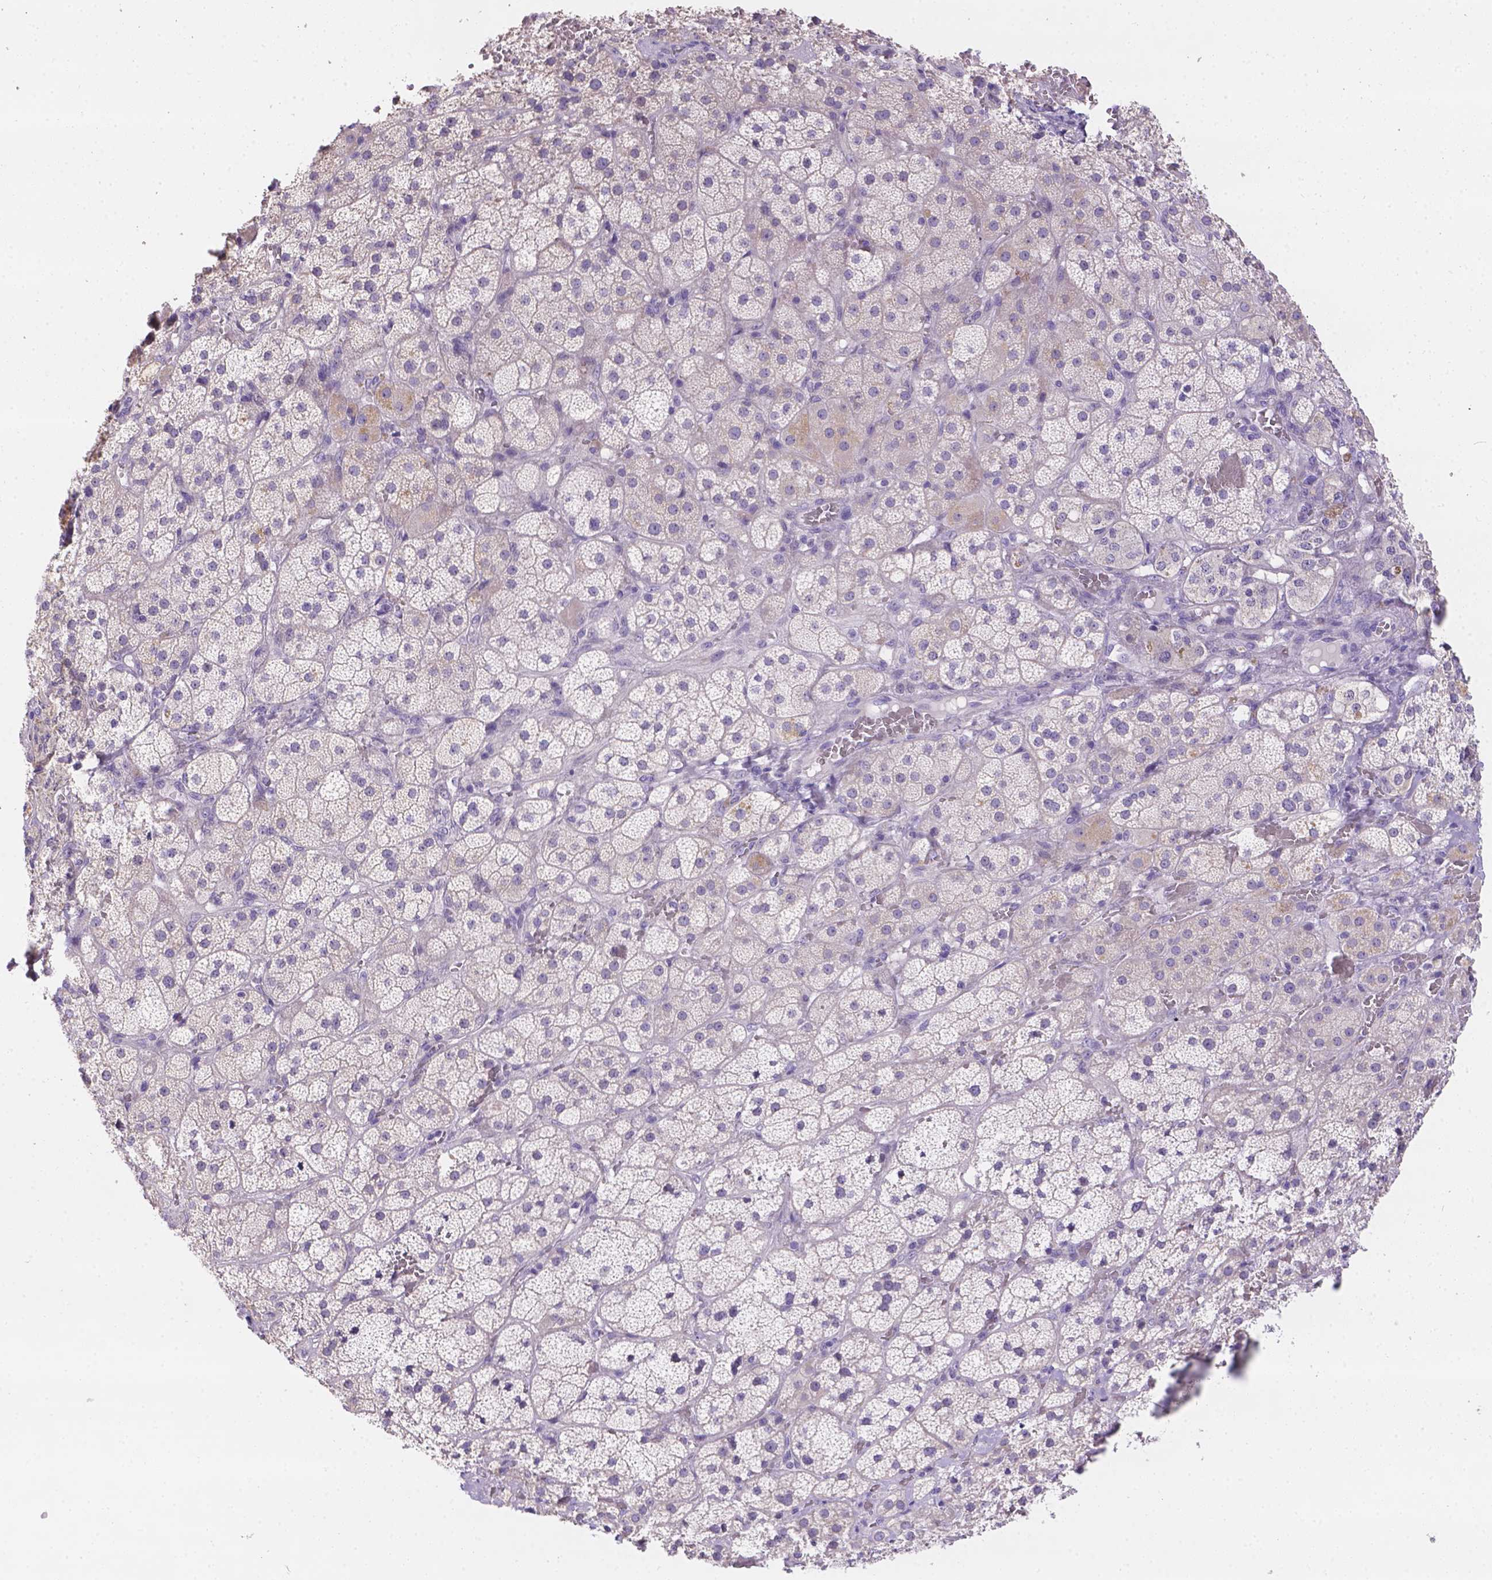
{"staining": {"intensity": "weak", "quantity": "<25%", "location": "cytoplasmic/membranous"}, "tissue": "adrenal gland", "cell_type": "Glandular cells", "image_type": "normal", "snomed": [{"axis": "morphology", "description": "Normal tissue, NOS"}, {"axis": "topography", "description": "Adrenal gland"}], "caption": "Immunohistochemical staining of unremarkable adrenal gland reveals no significant positivity in glandular cells.", "gene": "CD96", "patient": {"sex": "male", "age": 57}}